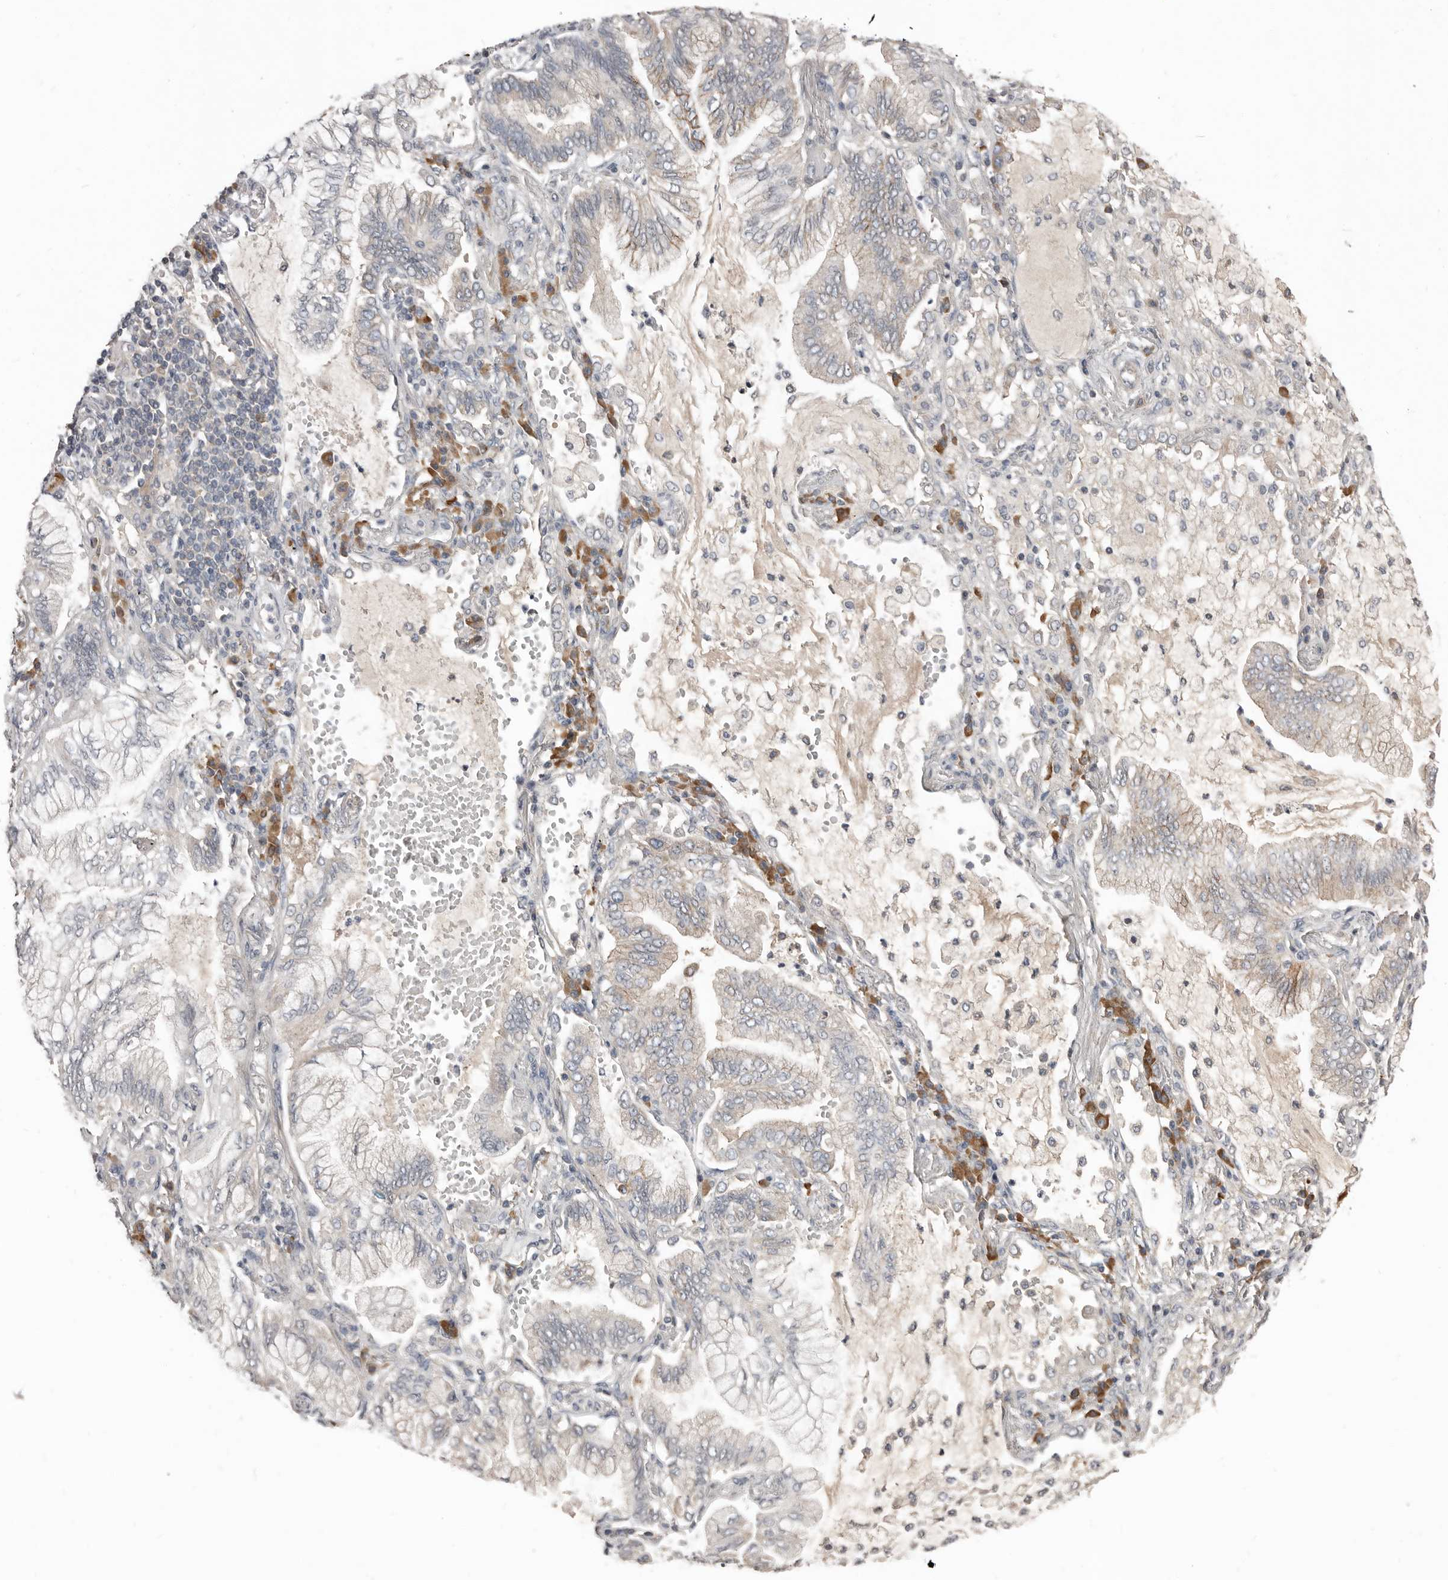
{"staining": {"intensity": "moderate", "quantity": "<25%", "location": "cytoplasmic/membranous"}, "tissue": "lung cancer", "cell_type": "Tumor cells", "image_type": "cancer", "snomed": [{"axis": "morphology", "description": "Adenocarcinoma, NOS"}, {"axis": "topography", "description": "Lung"}], "caption": "IHC of human adenocarcinoma (lung) reveals low levels of moderate cytoplasmic/membranous positivity in about <25% of tumor cells.", "gene": "AKNAD1", "patient": {"sex": "female", "age": 70}}